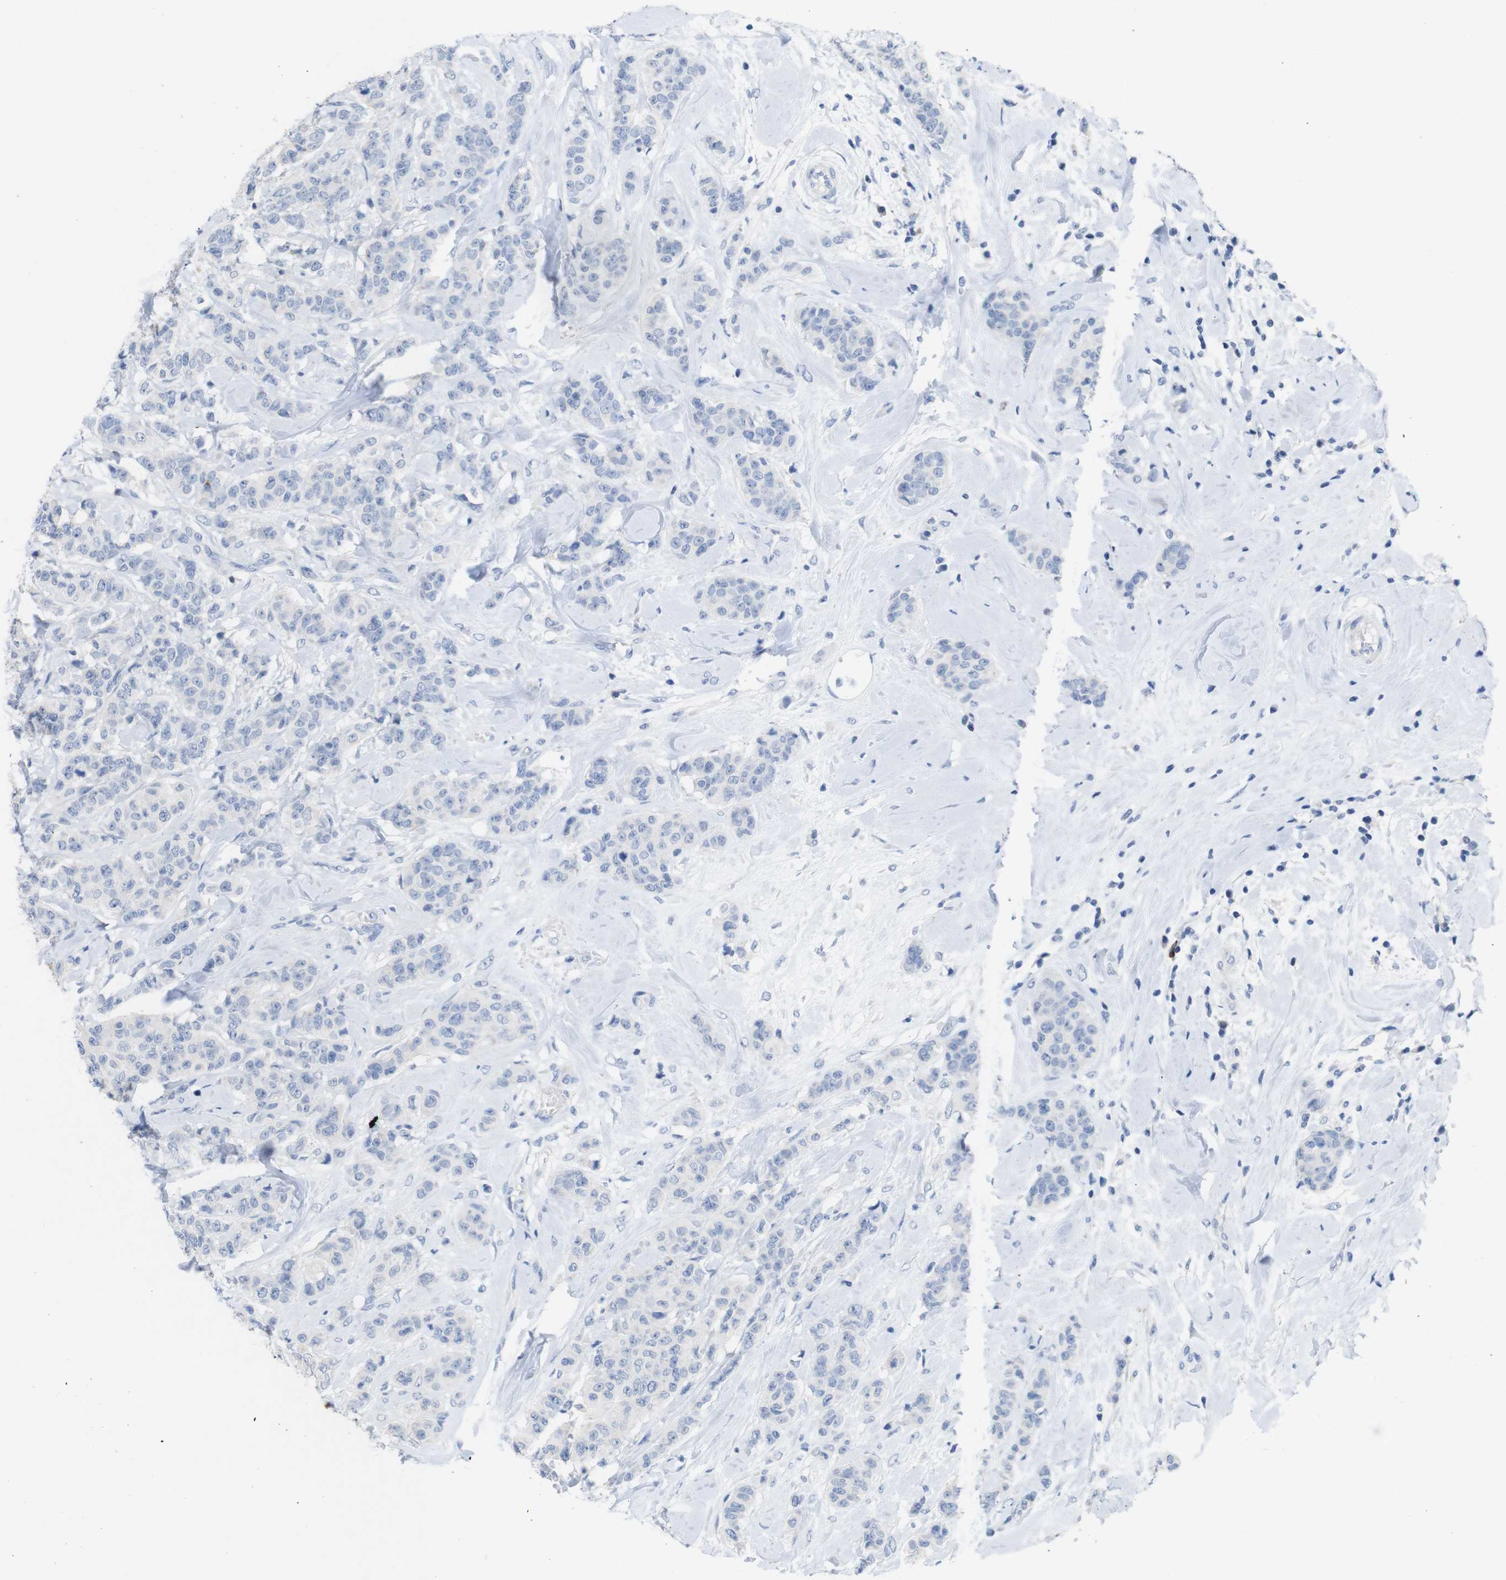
{"staining": {"intensity": "negative", "quantity": "none", "location": "none"}, "tissue": "breast cancer", "cell_type": "Tumor cells", "image_type": "cancer", "snomed": [{"axis": "morphology", "description": "Normal tissue, NOS"}, {"axis": "morphology", "description": "Duct carcinoma"}, {"axis": "topography", "description": "Breast"}], "caption": "DAB immunohistochemical staining of human breast invasive ductal carcinoma reveals no significant expression in tumor cells.", "gene": "LAG3", "patient": {"sex": "female", "age": 40}}